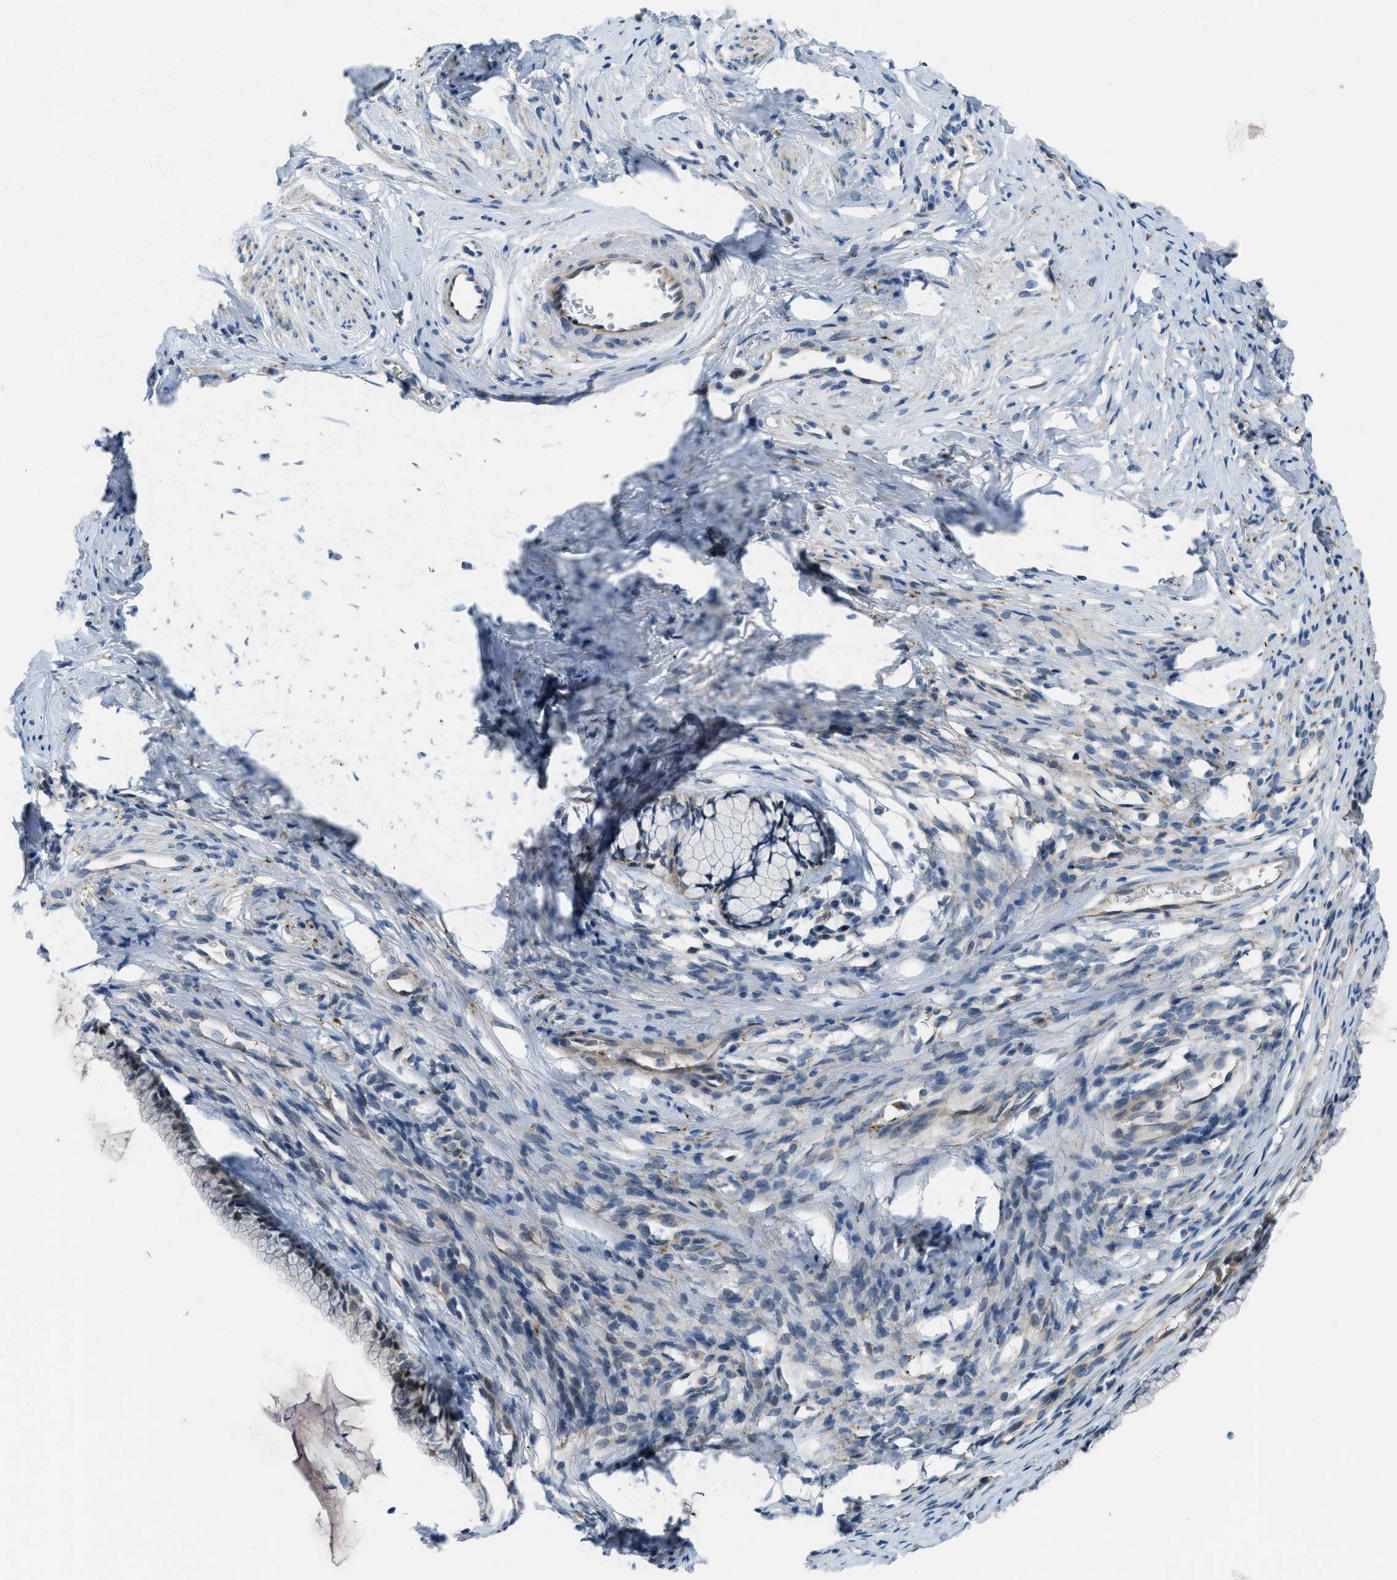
{"staining": {"intensity": "weak", "quantity": "<25%", "location": "cytoplasmic/membranous"}, "tissue": "cervix", "cell_type": "Glandular cells", "image_type": "normal", "snomed": [{"axis": "morphology", "description": "Normal tissue, NOS"}, {"axis": "topography", "description": "Cervix"}], "caption": "Glandular cells show no significant protein expression in unremarkable cervix. Nuclei are stained in blue.", "gene": "BAZ2B", "patient": {"sex": "female", "age": 77}}